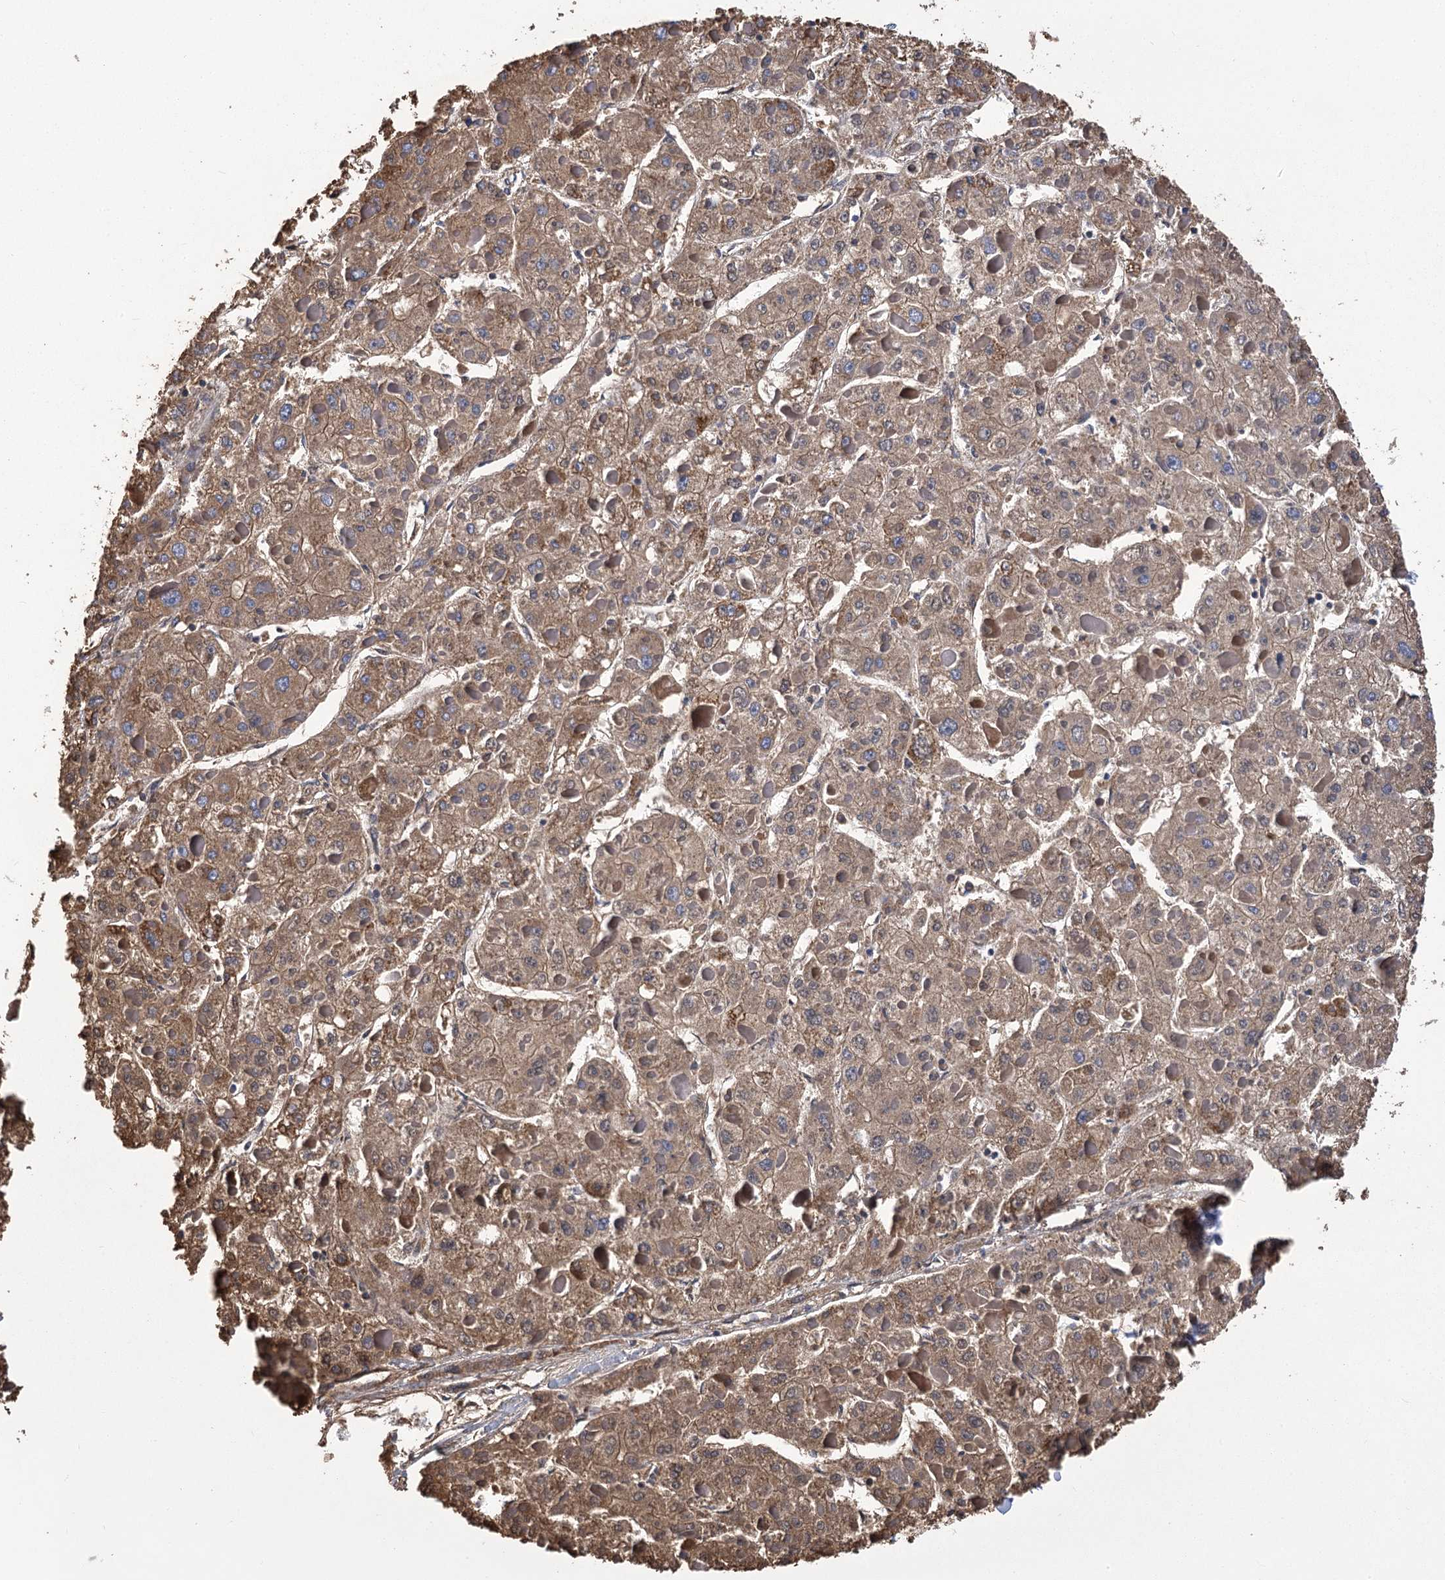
{"staining": {"intensity": "moderate", "quantity": ">75%", "location": "cytoplasmic/membranous"}, "tissue": "liver cancer", "cell_type": "Tumor cells", "image_type": "cancer", "snomed": [{"axis": "morphology", "description": "Carcinoma, Hepatocellular, NOS"}, {"axis": "topography", "description": "Liver"}], "caption": "IHC staining of liver hepatocellular carcinoma, which shows medium levels of moderate cytoplasmic/membranous positivity in approximately >75% of tumor cells indicating moderate cytoplasmic/membranous protein expression. The staining was performed using DAB (brown) for protein detection and nuclei were counterstained in hematoxylin (blue).", "gene": "CCDC73", "patient": {"sex": "female", "age": 73}}